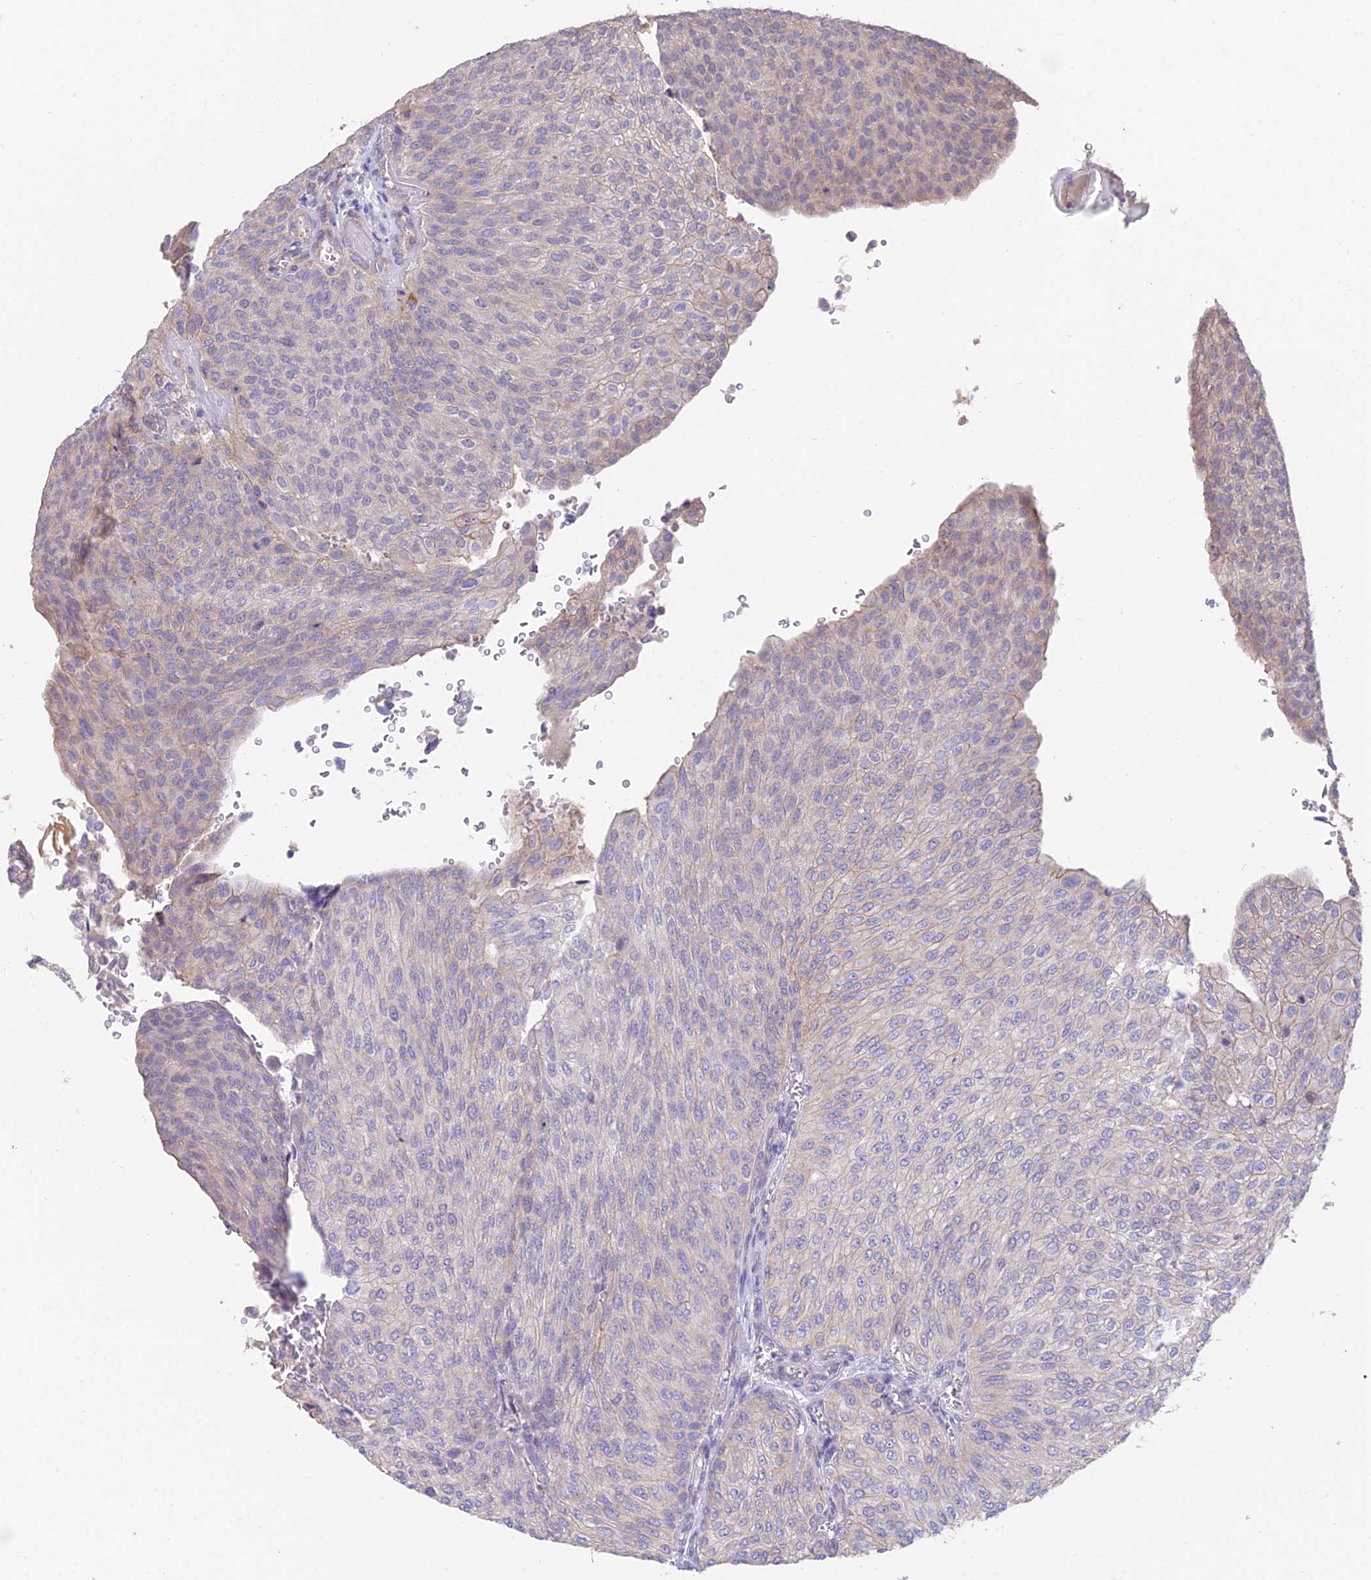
{"staining": {"intensity": "negative", "quantity": "none", "location": "none"}, "tissue": "urothelial cancer", "cell_type": "Tumor cells", "image_type": "cancer", "snomed": [{"axis": "morphology", "description": "Urothelial carcinoma, High grade"}, {"axis": "topography", "description": "Urinary bladder"}], "caption": "Urothelial cancer was stained to show a protein in brown. There is no significant expression in tumor cells.", "gene": "FAM168B", "patient": {"sex": "female", "age": 79}}